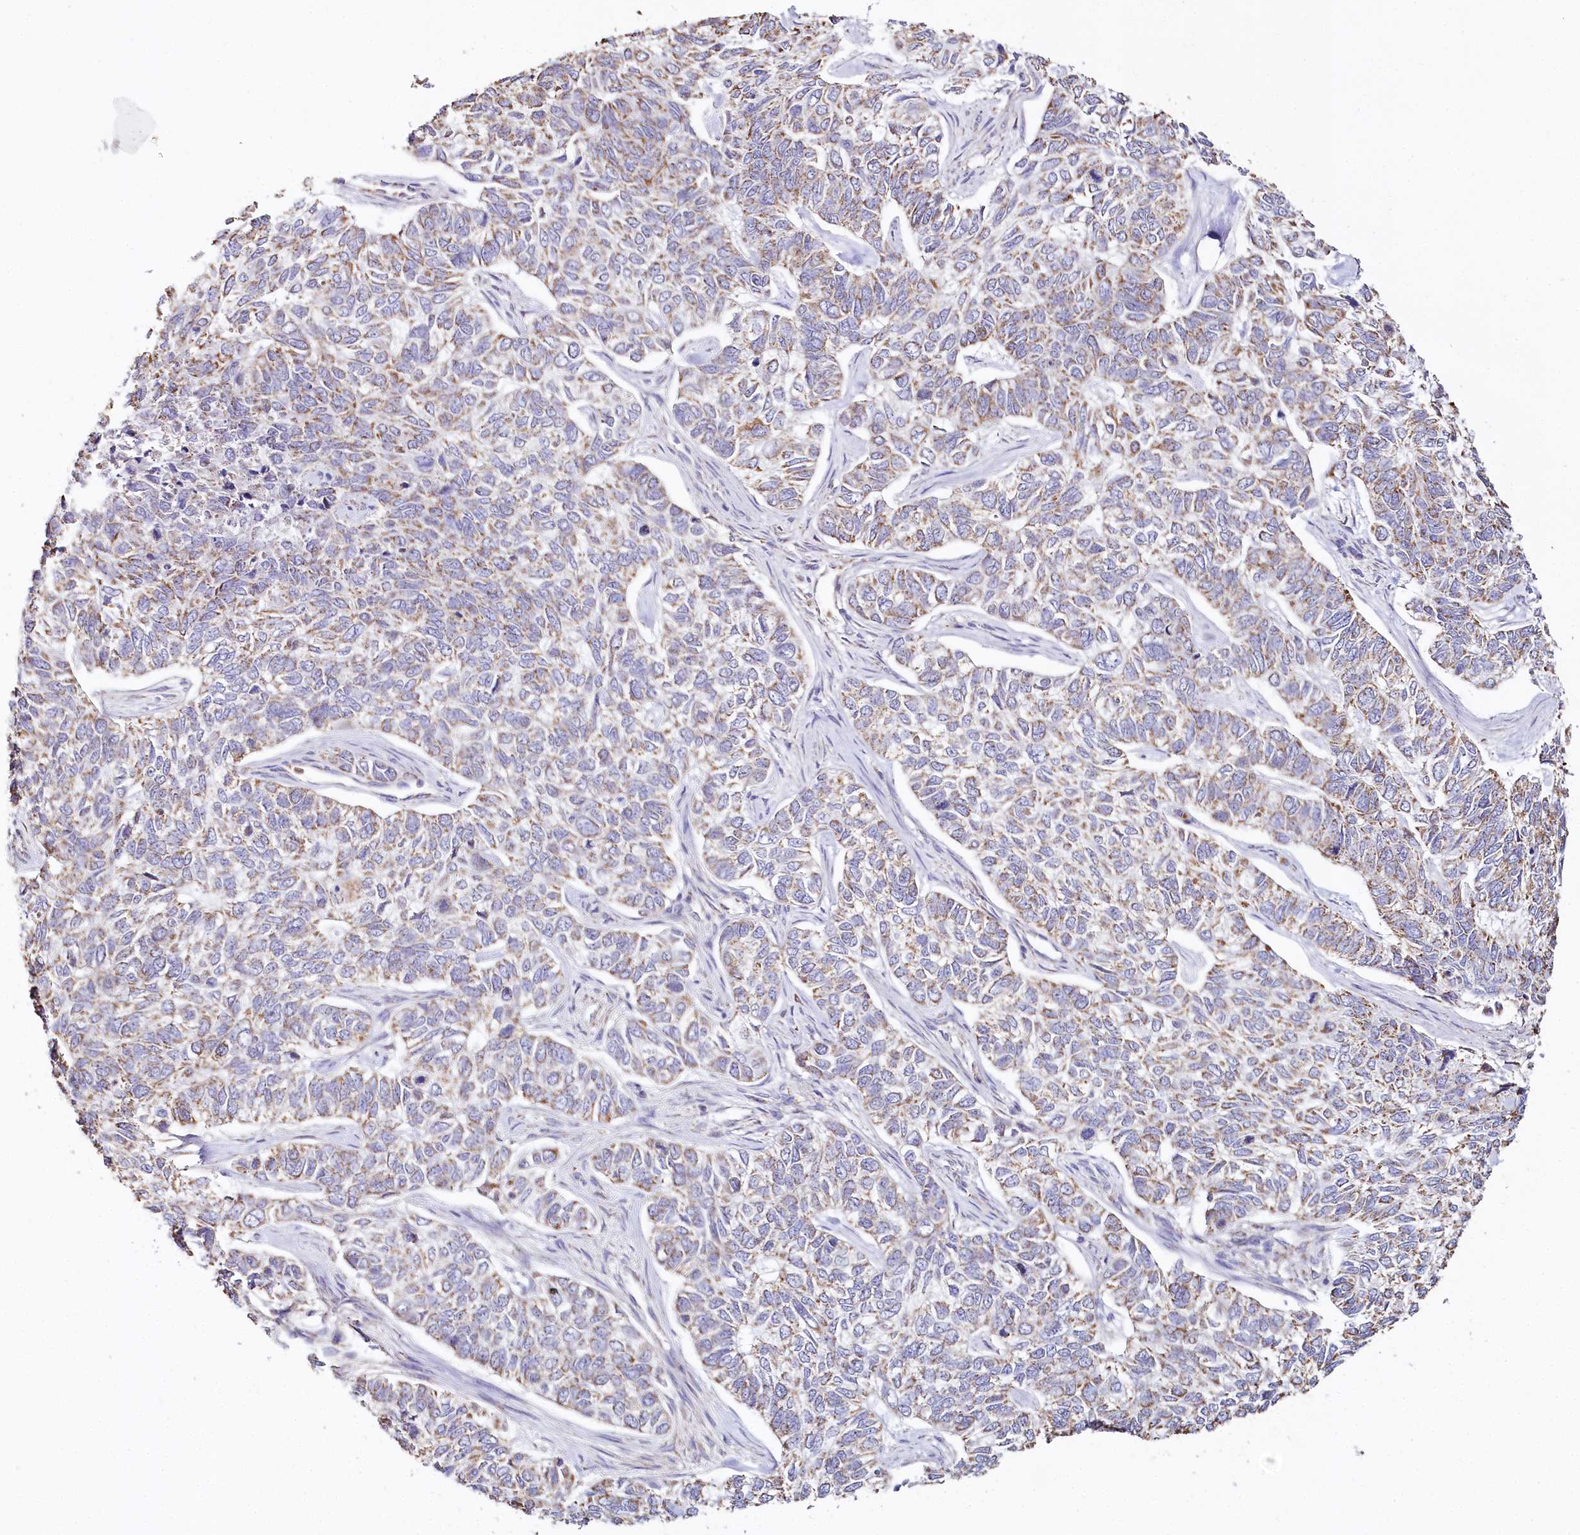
{"staining": {"intensity": "weak", "quantity": "25%-75%", "location": "cytoplasmic/membranous"}, "tissue": "skin cancer", "cell_type": "Tumor cells", "image_type": "cancer", "snomed": [{"axis": "morphology", "description": "Basal cell carcinoma"}, {"axis": "topography", "description": "Skin"}], "caption": "Immunohistochemical staining of human skin basal cell carcinoma shows low levels of weak cytoplasmic/membranous protein staining in approximately 25%-75% of tumor cells. The protein of interest is shown in brown color, while the nuclei are stained blue.", "gene": "MMP25", "patient": {"sex": "female", "age": 65}}